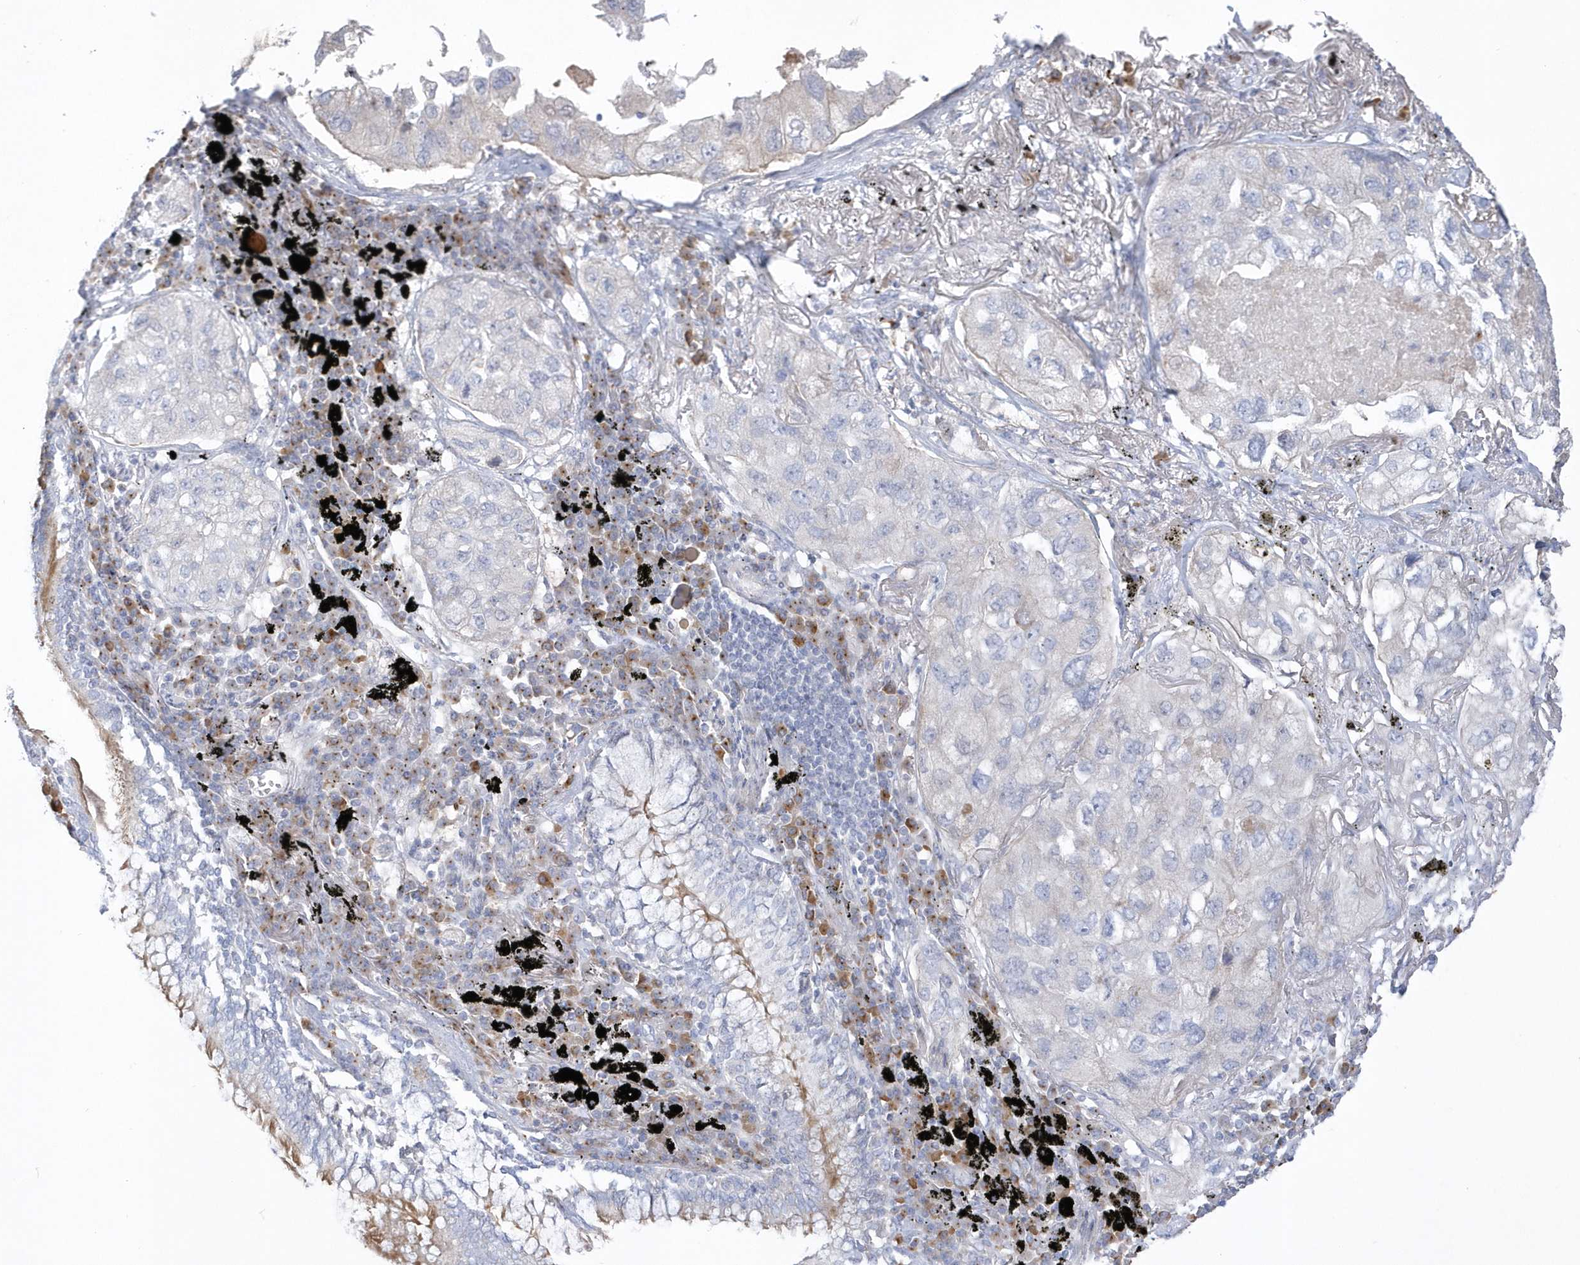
{"staining": {"intensity": "negative", "quantity": "none", "location": "none"}, "tissue": "lung cancer", "cell_type": "Tumor cells", "image_type": "cancer", "snomed": [{"axis": "morphology", "description": "Adenocarcinoma, NOS"}, {"axis": "topography", "description": "Lung"}], "caption": "Tumor cells are negative for protein expression in human lung cancer. (DAB immunohistochemistry, high magnification).", "gene": "SEMA3D", "patient": {"sex": "male", "age": 65}}